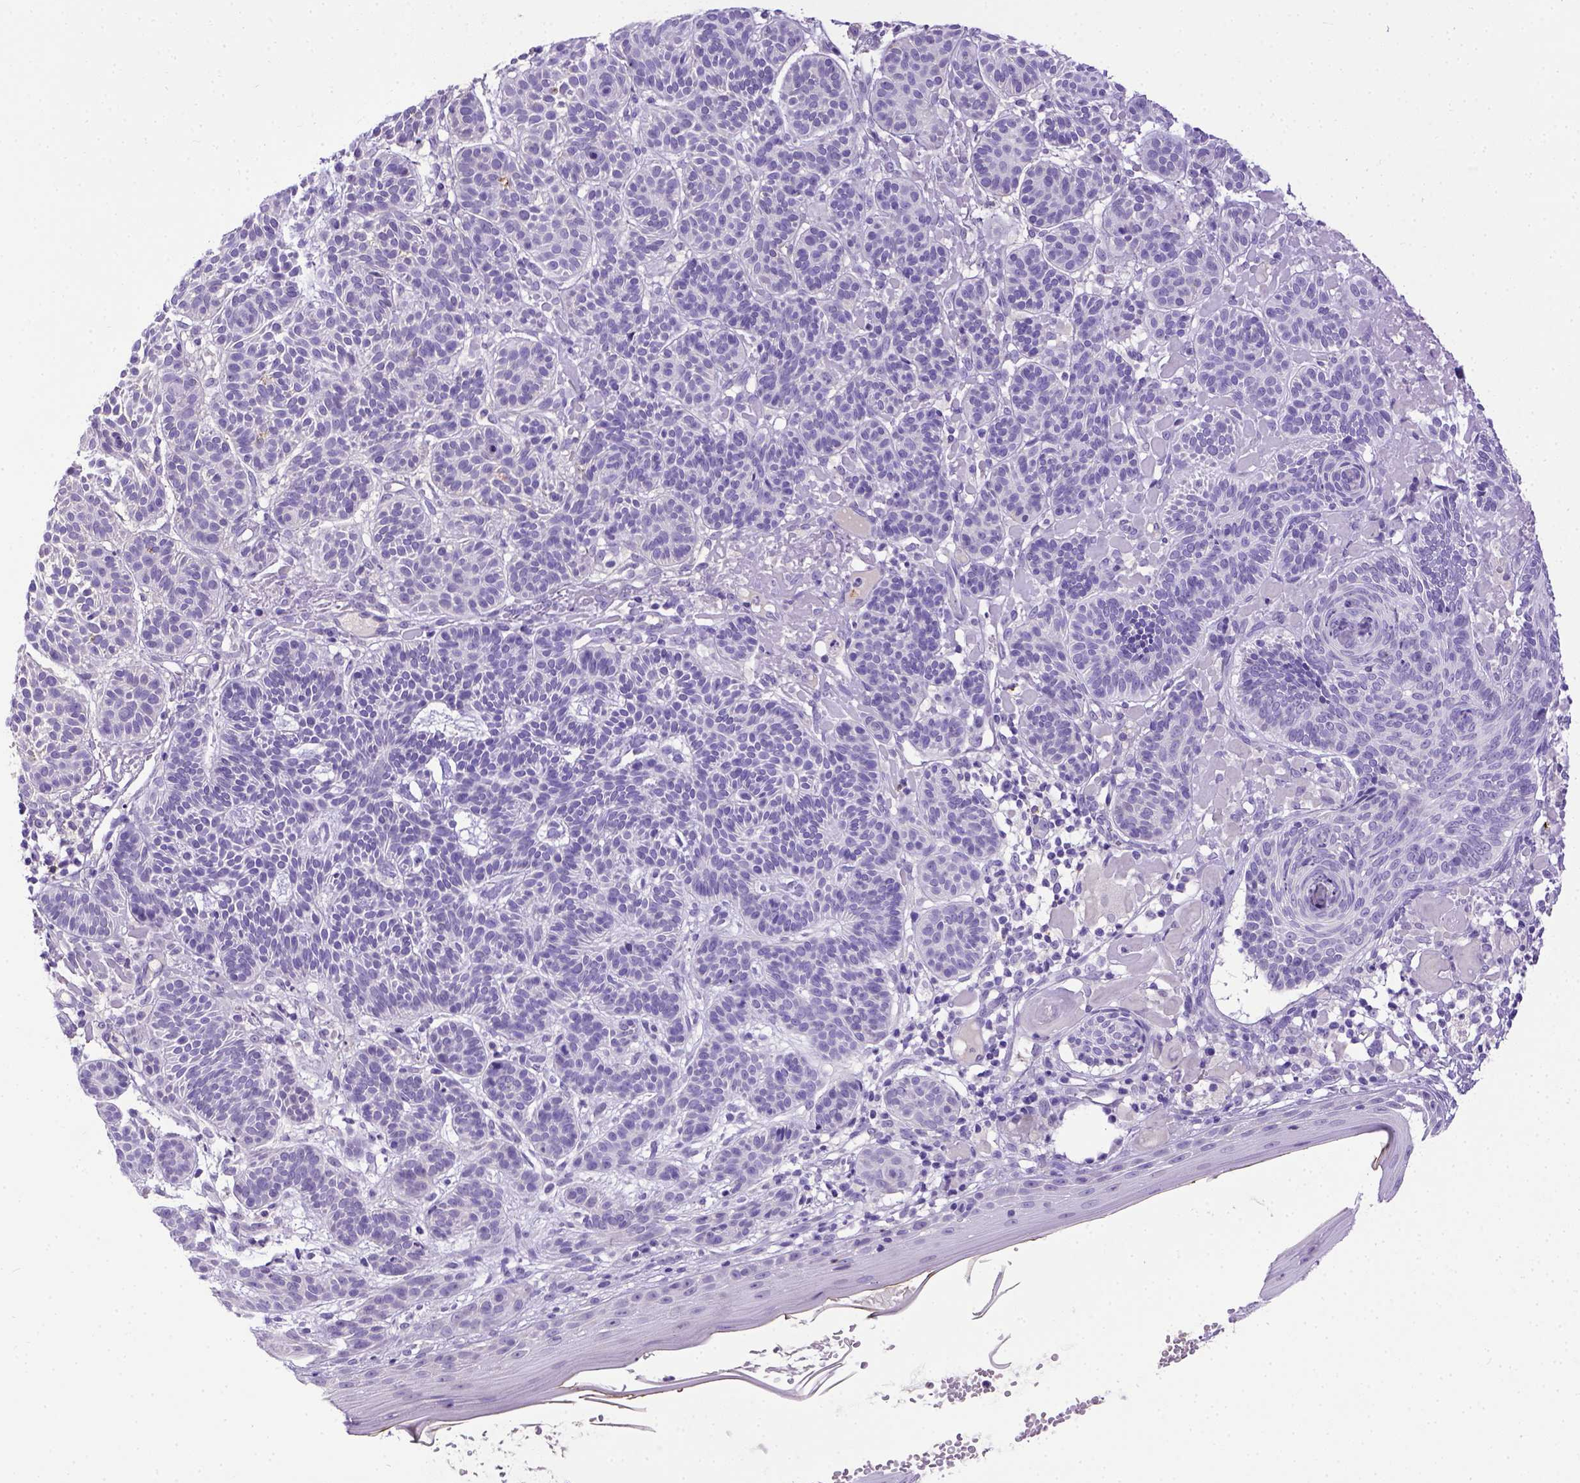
{"staining": {"intensity": "negative", "quantity": "none", "location": "none"}, "tissue": "skin cancer", "cell_type": "Tumor cells", "image_type": "cancer", "snomed": [{"axis": "morphology", "description": "Basal cell carcinoma"}, {"axis": "topography", "description": "Skin"}], "caption": "High magnification brightfield microscopy of skin cancer stained with DAB (3,3'-diaminobenzidine) (brown) and counterstained with hematoxylin (blue): tumor cells show no significant staining.", "gene": "B3GAT1", "patient": {"sex": "male", "age": 85}}